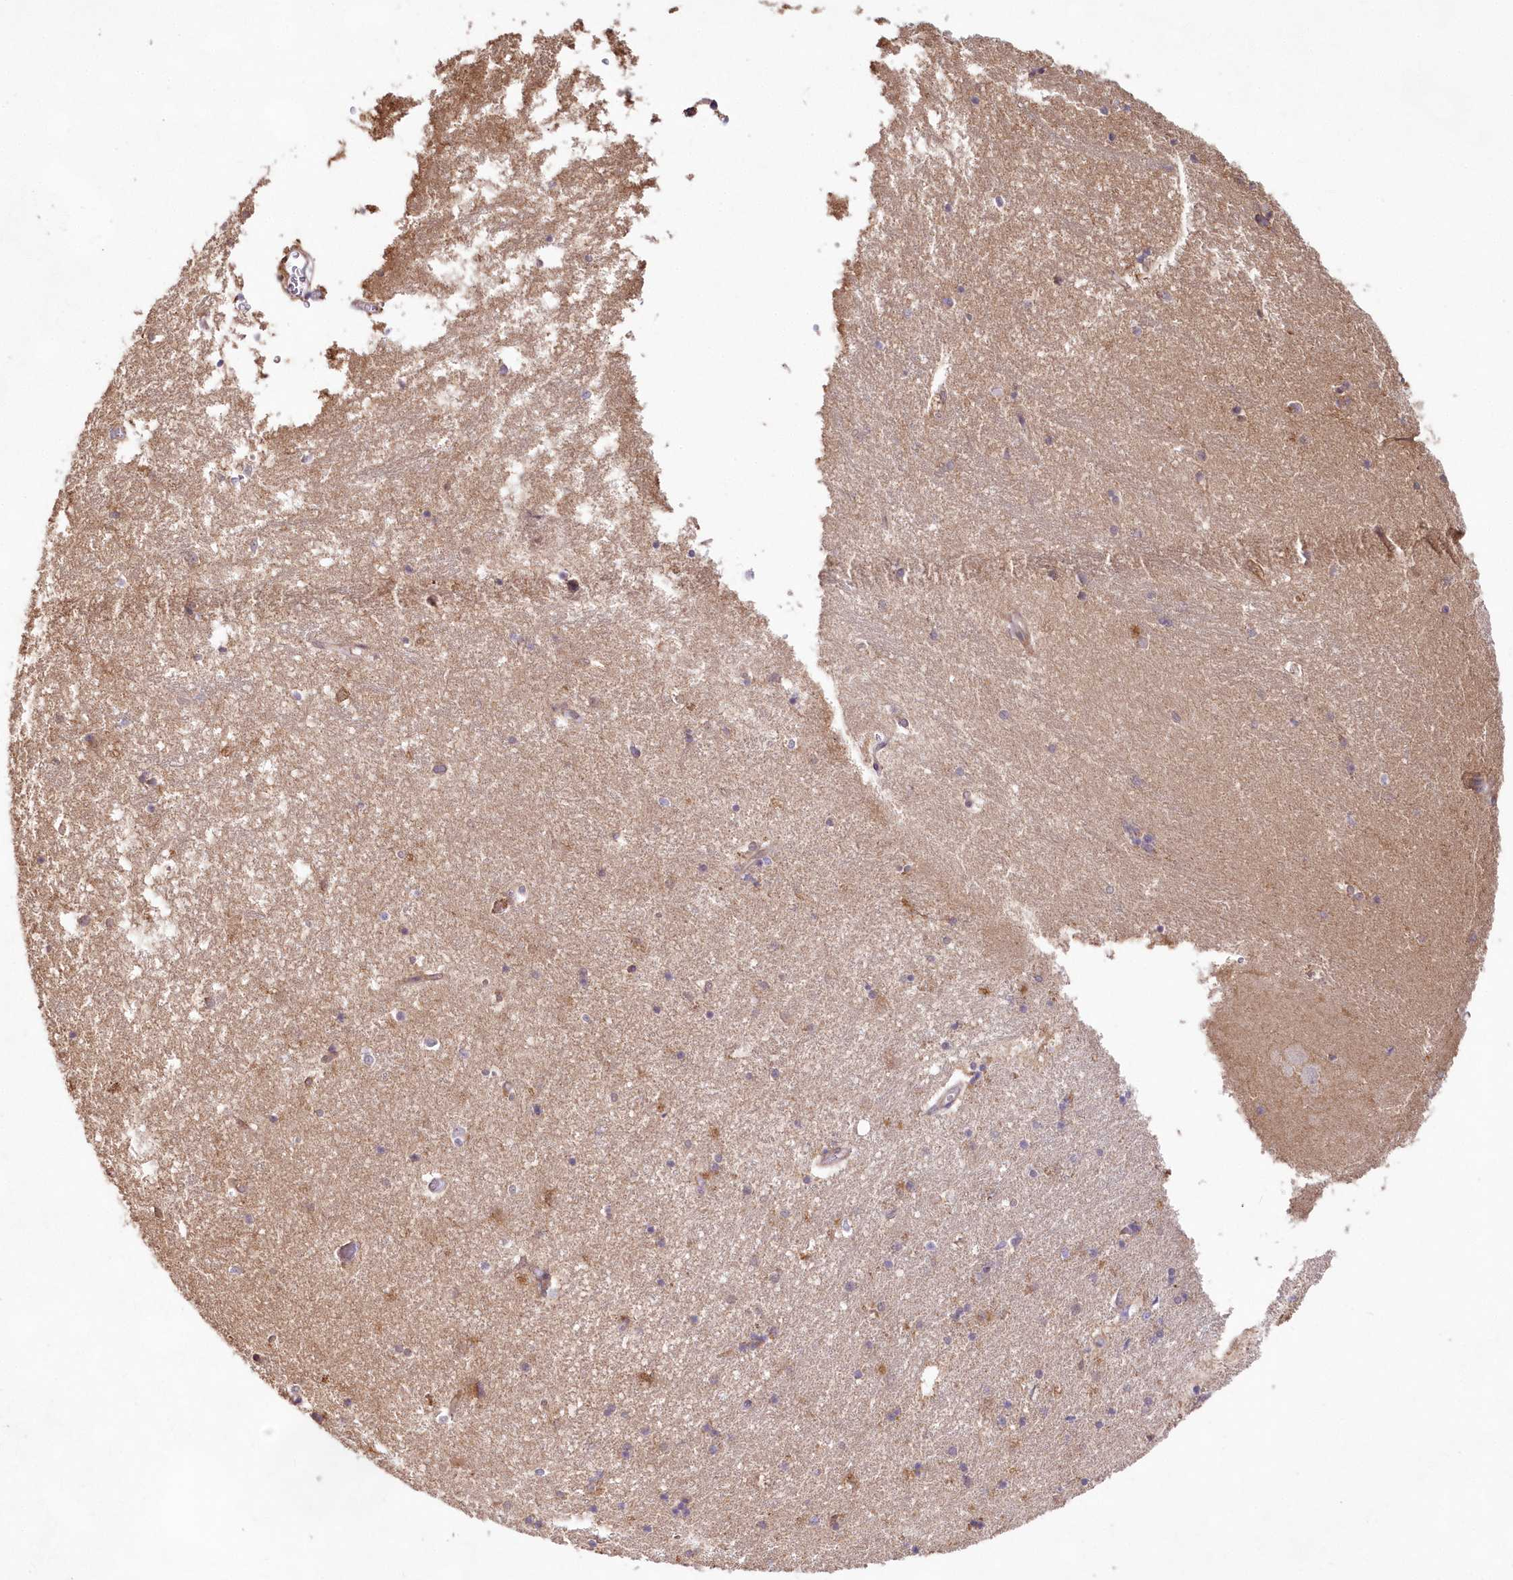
{"staining": {"intensity": "negative", "quantity": "none", "location": "none"}, "tissue": "hippocampus", "cell_type": "Glial cells", "image_type": "normal", "snomed": [{"axis": "morphology", "description": "Normal tissue, NOS"}, {"axis": "topography", "description": "Hippocampus"}], "caption": "A photomicrograph of human hippocampus is negative for staining in glial cells. Brightfield microscopy of IHC stained with DAB (3,3'-diaminobenzidine) (brown) and hematoxylin (blue), captured at high magnification.", "gene": "IMPA1", "patient": {"sex": "male", "age": 45}}